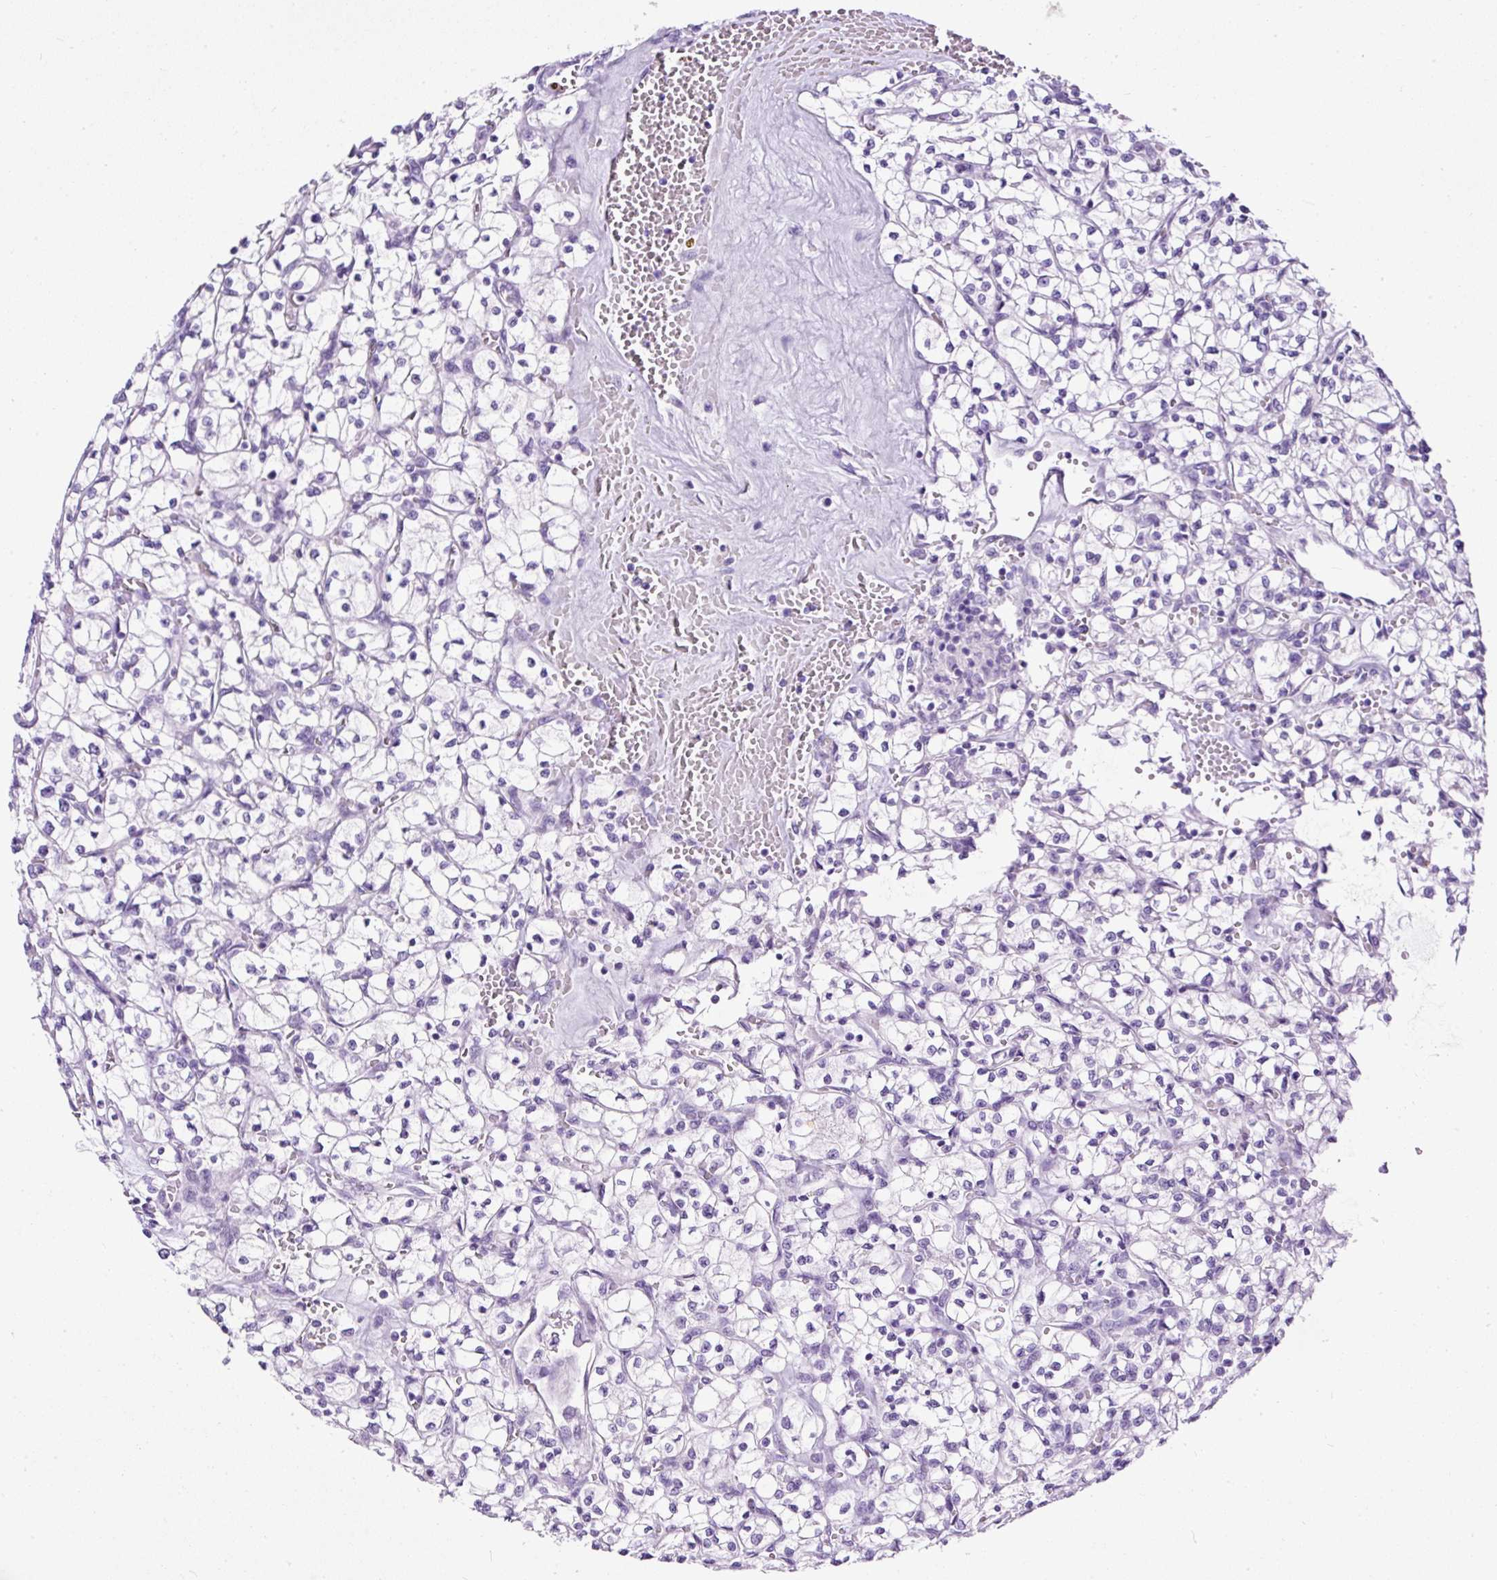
{"staining": {"intensity": "negative", "quantity": "none", "location": "none"}, "tissue": "renal cancer", "cell_type": "Tumor cells", "image_type": "cancer", "snomed": [{"axis": "morphology", "description": "Adenocarcinoma, NOS"}, {"axis": "topography", "description": "Kidney"}], "caption": "The immunohistochemistry (IHC) photomicrograph has no significant expression in tumor cells of renal adenocarcinoma tissue. The staining is performed using DAB brown chromogen with nuclei counter-stained in using hematoxylin.", "gene": "STOX2", "patient": {"sex": "female", "age": 64}}